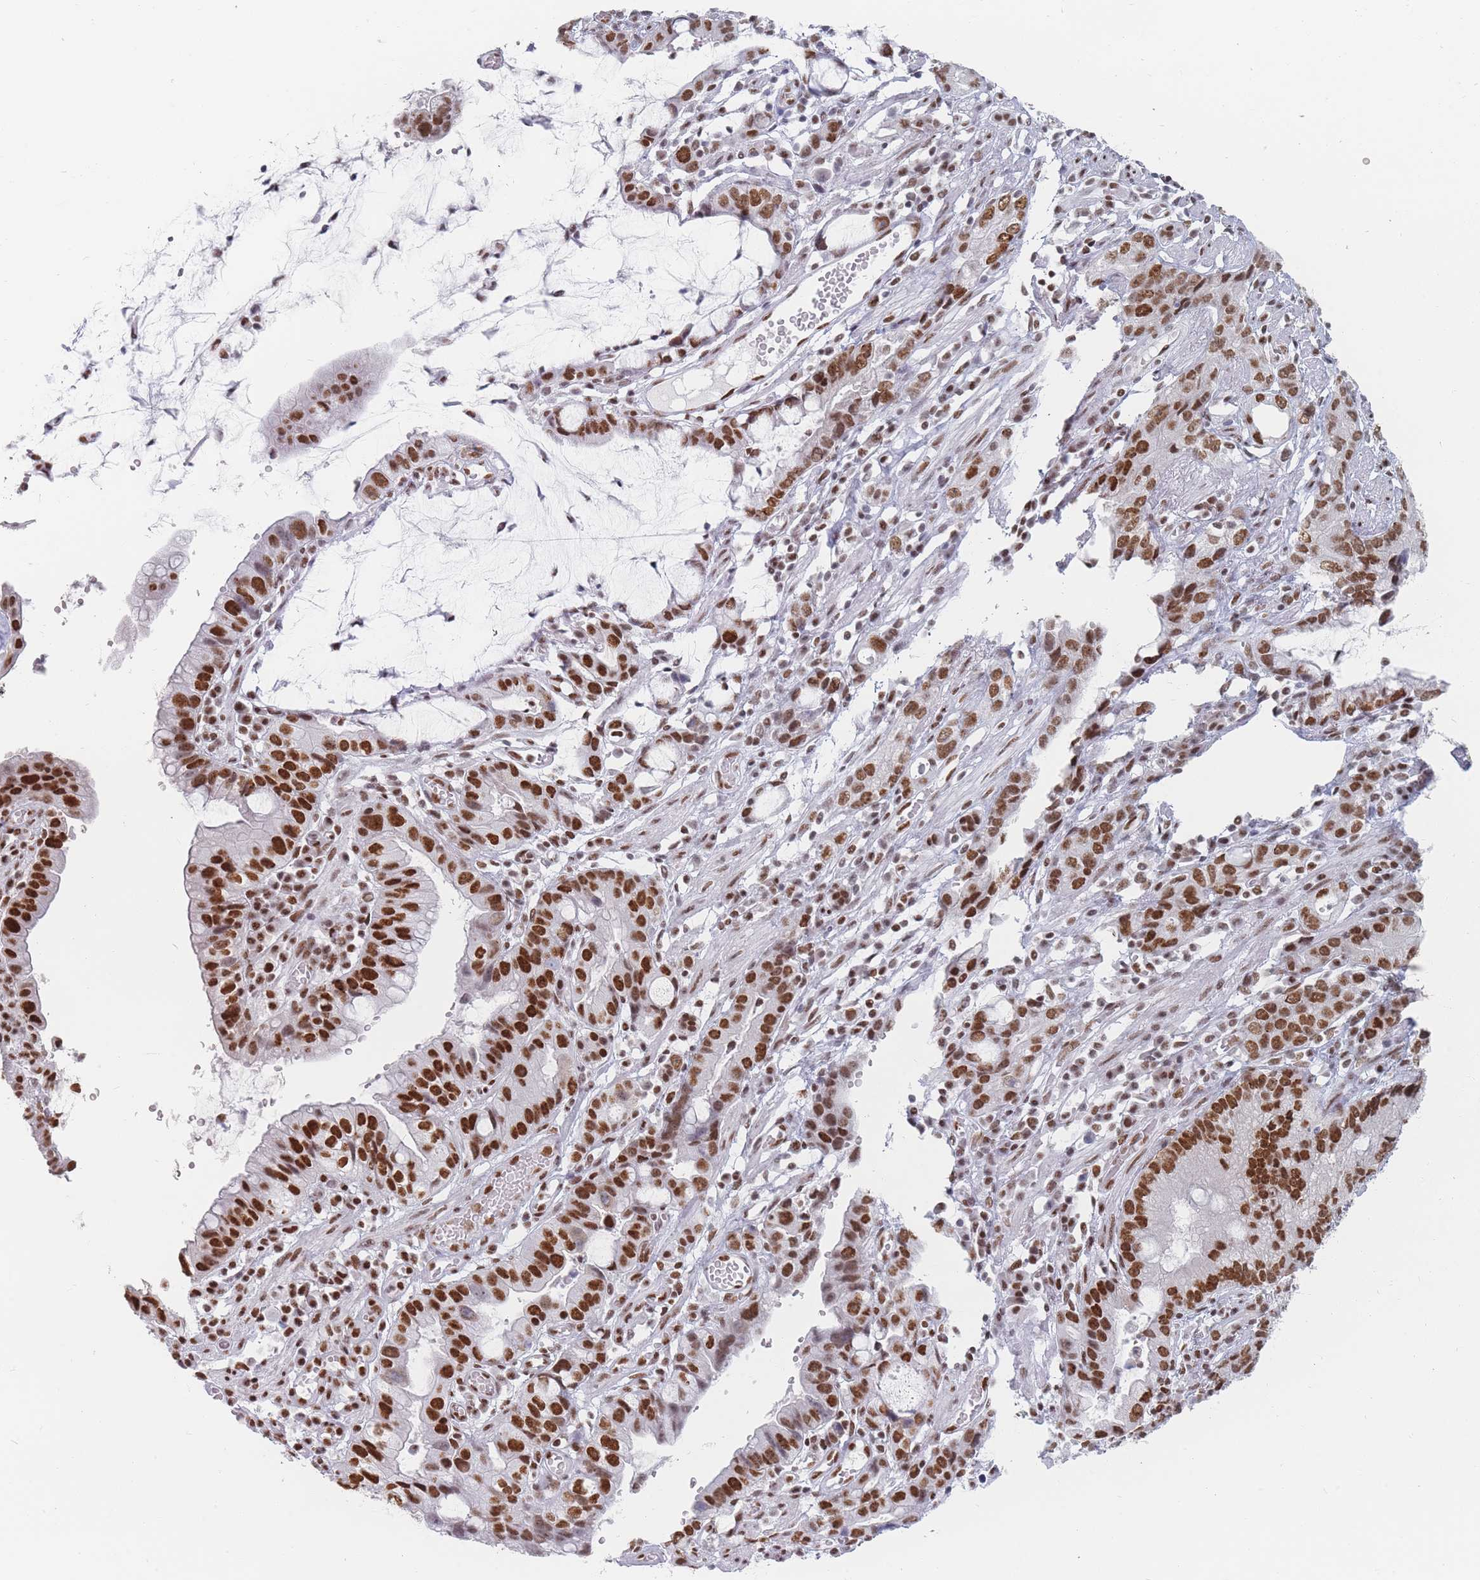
{"staining": {"intensity": "strong", "quantity": ">75%", "location": "nuclear"}, "tissue": "stomach cancer", "cell_type": "Tumor cells", "image_type": "cancer", "snomed": [{"axis": "morphology", "description": "Adenocarcinoma, NOS"}, {"axis": "topography", "description": "Stomach"}], "caption": "Tumor cells exhibit high levels of strong nuclear staining in approximately >75% of cells in human stomach adenocarcinoma.", "gene": "SAFB2", "patient": {"sex": "male", "age": 55}}